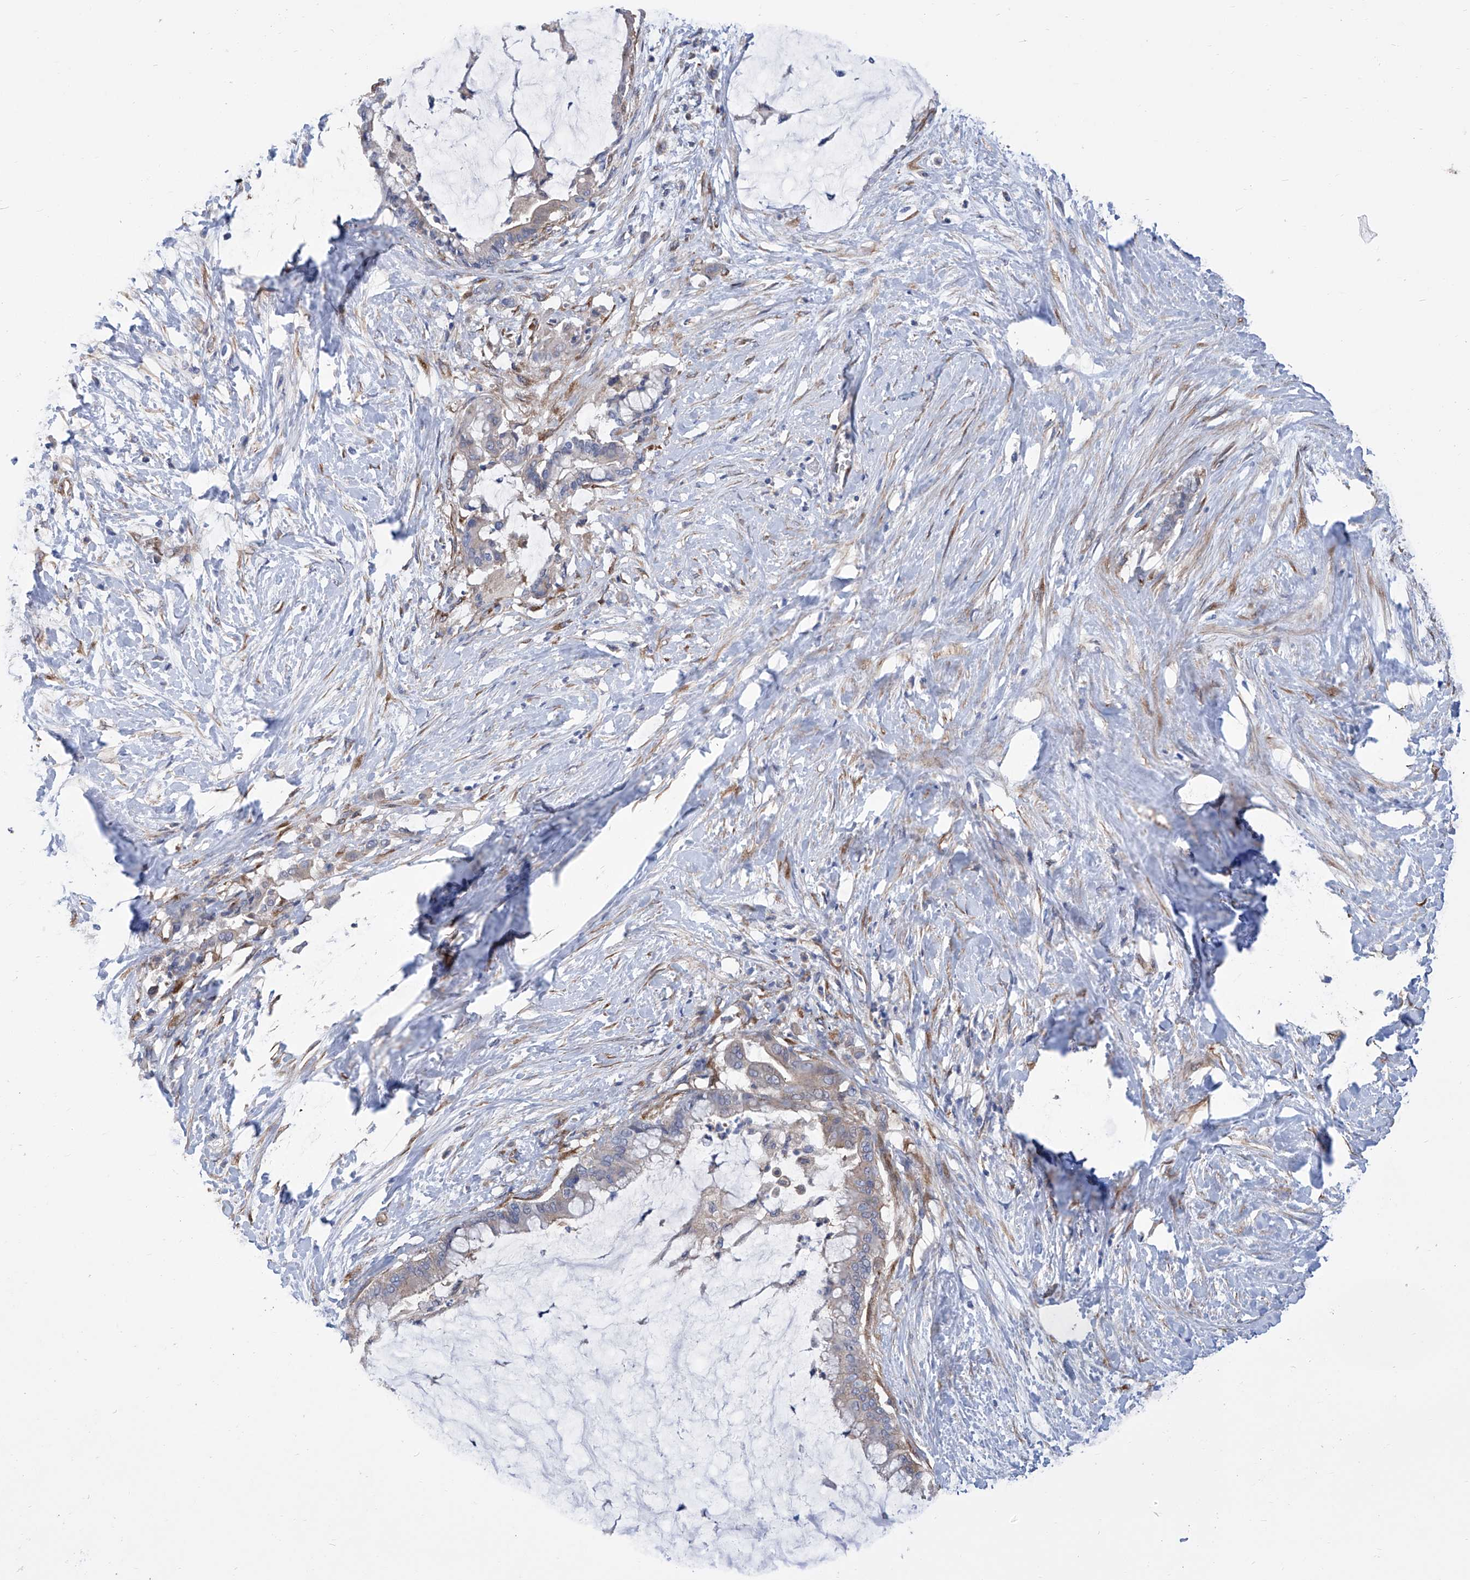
{"staining": {"intensity": "weak", "quantity": "<25%", "location": "cytoplasmic/membranous"}, "tissue": "pancreatic cancer", "cell_type": "Tumor cells", "image_type": "cancer", "snomed": [{"axis": "morphology", "description": "Adenocarcinoma, NOS"}, {"axis": "topography", "description": "Pancreas"}], "caption": "Pancreatic adenocarcinoma was stained to show a protein in brown. There is no significant staining in tumor cells. Nuclei are stained in blue.", "gene": "SMS", "patient": {"sex": "male", "age": 41}}